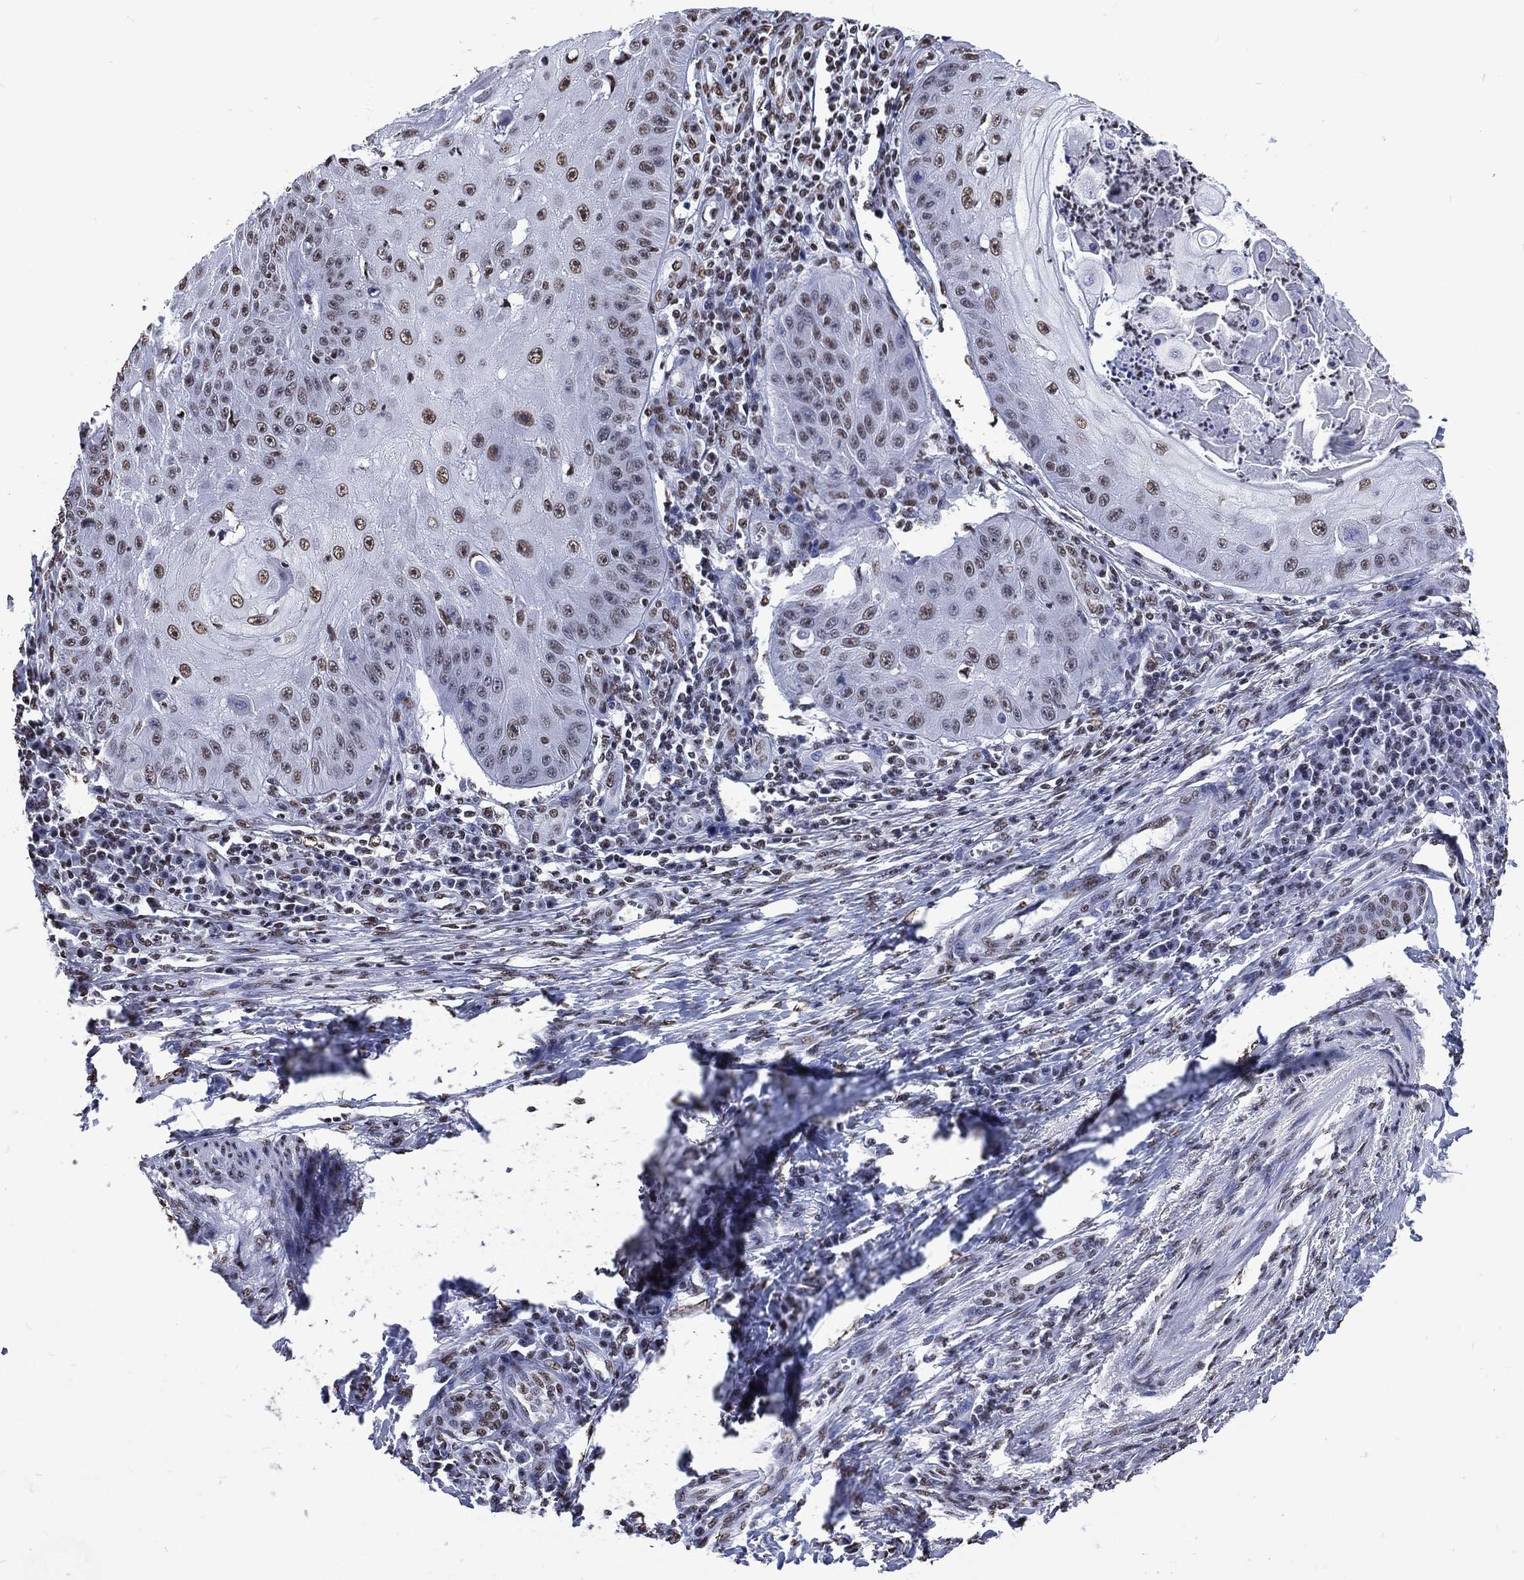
{"staining": {"intensity": "moderate", "quantity": "<25%", "location": "nuclear"}, "tissue": "skin cancer", "cell_type": "Tumor cells", "image_type": "cancer", "snomed": [{"axis": "morphology", "description": "Squamous cell carcinoma, NOS"}, {"axis": "topography", "description": "Skin"}], "caption": "Protein expression analysis of skin cancer (squamous cell carcinoma) reveals moderate nuclear positivity in approximately <25% of tumor cells.", "gene": "RETREG2", "patient": {"sex": "male", "age": 70}}